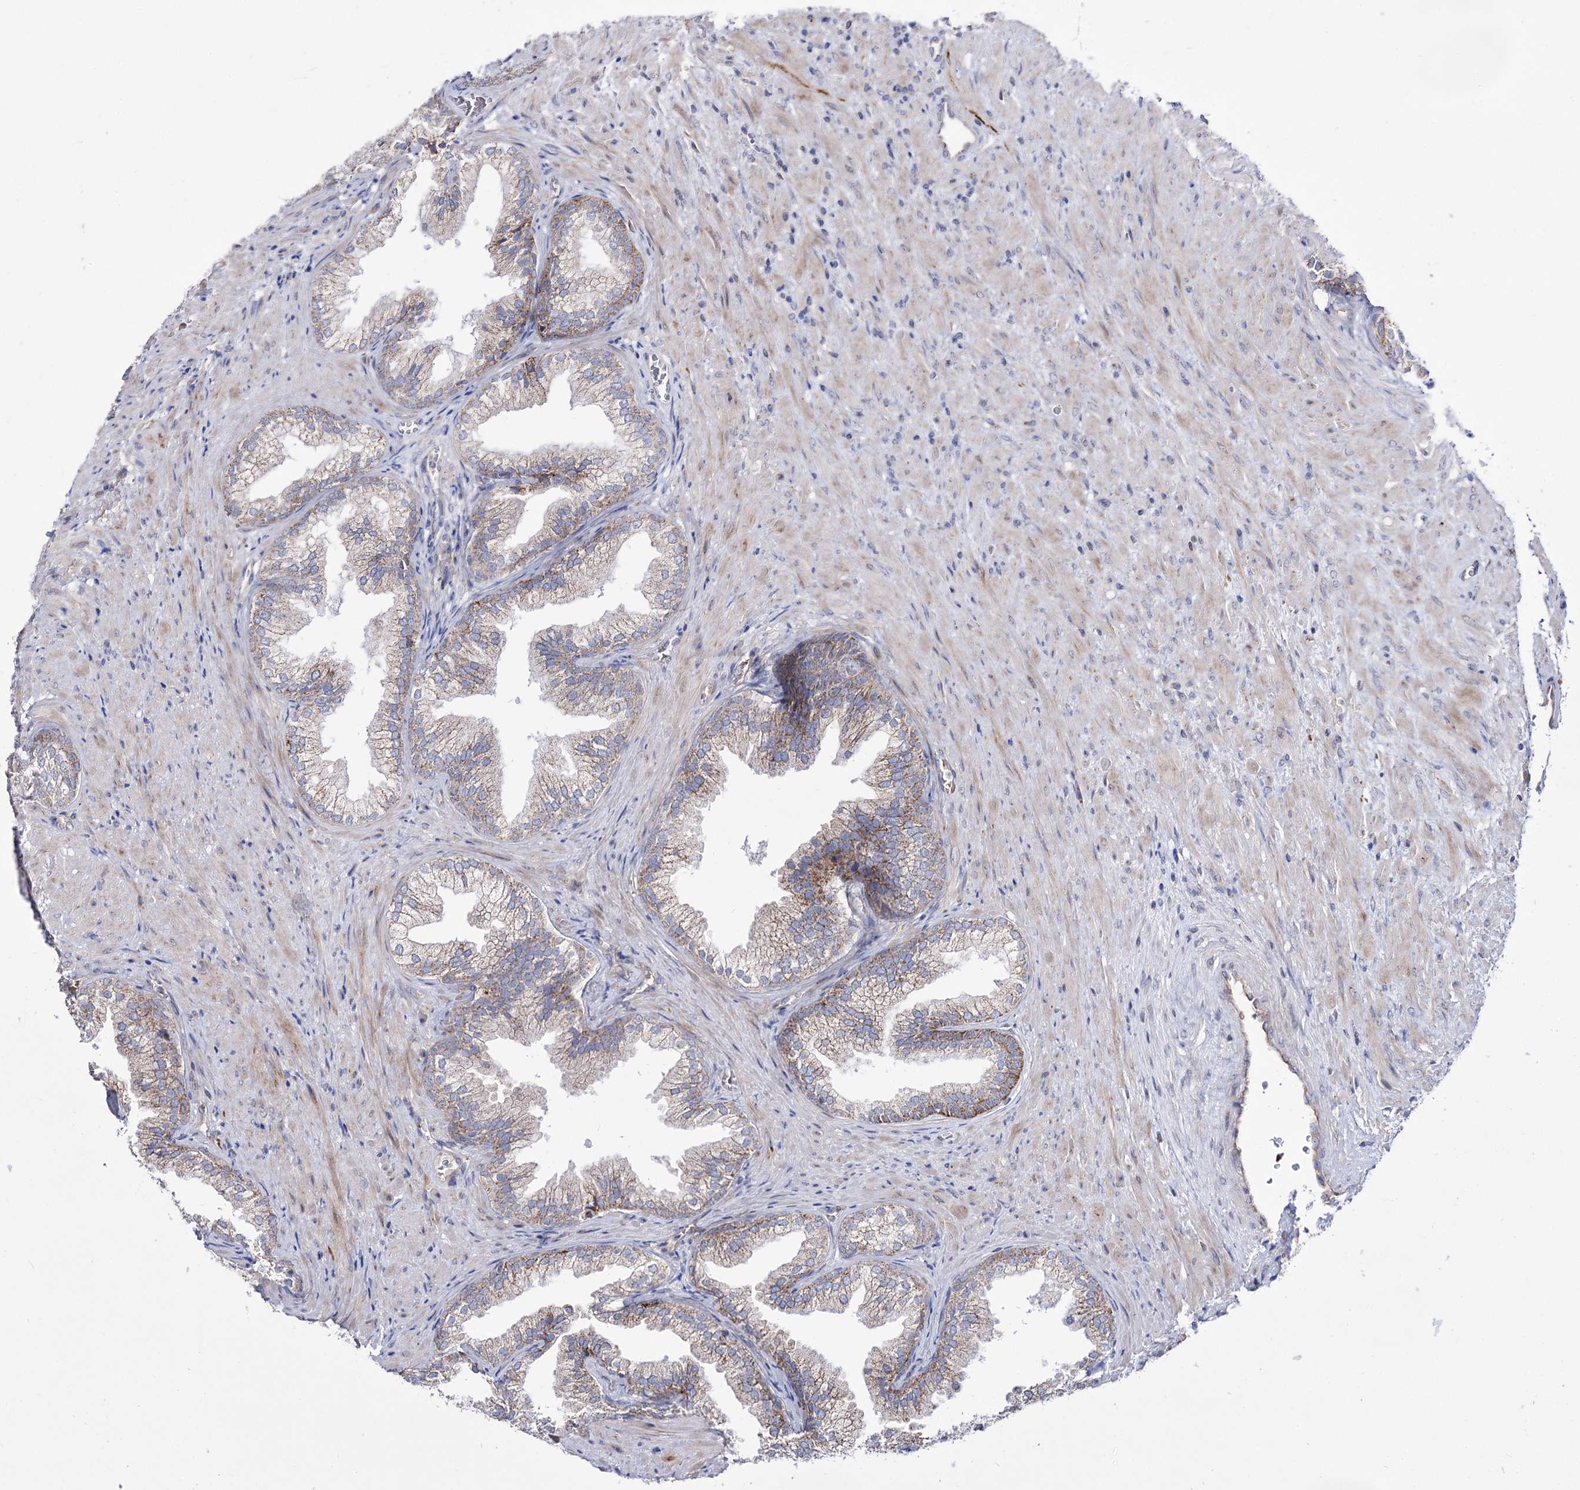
{"staining": {"intensity": "moderate", "quantity": "25%-75%", "location": "cytoplasmic/membranous"}, "tissue": "prostate", "cell_type": "Glandular cells", "image_type": "normal", "snomed": [{"axis": "morphology", "description": "Normal tissue, NOS"}, {"axis": "topography", "description": "Prostate"}], "caption": "An IHC micrograph of benign tissue is shown. Protein staining in brown shows moderate cytoplasmic/membranous positivity in prostate within glandular cells.", "gene": "OSBPL5", "patient": {"sex": "male", "age": 76}}